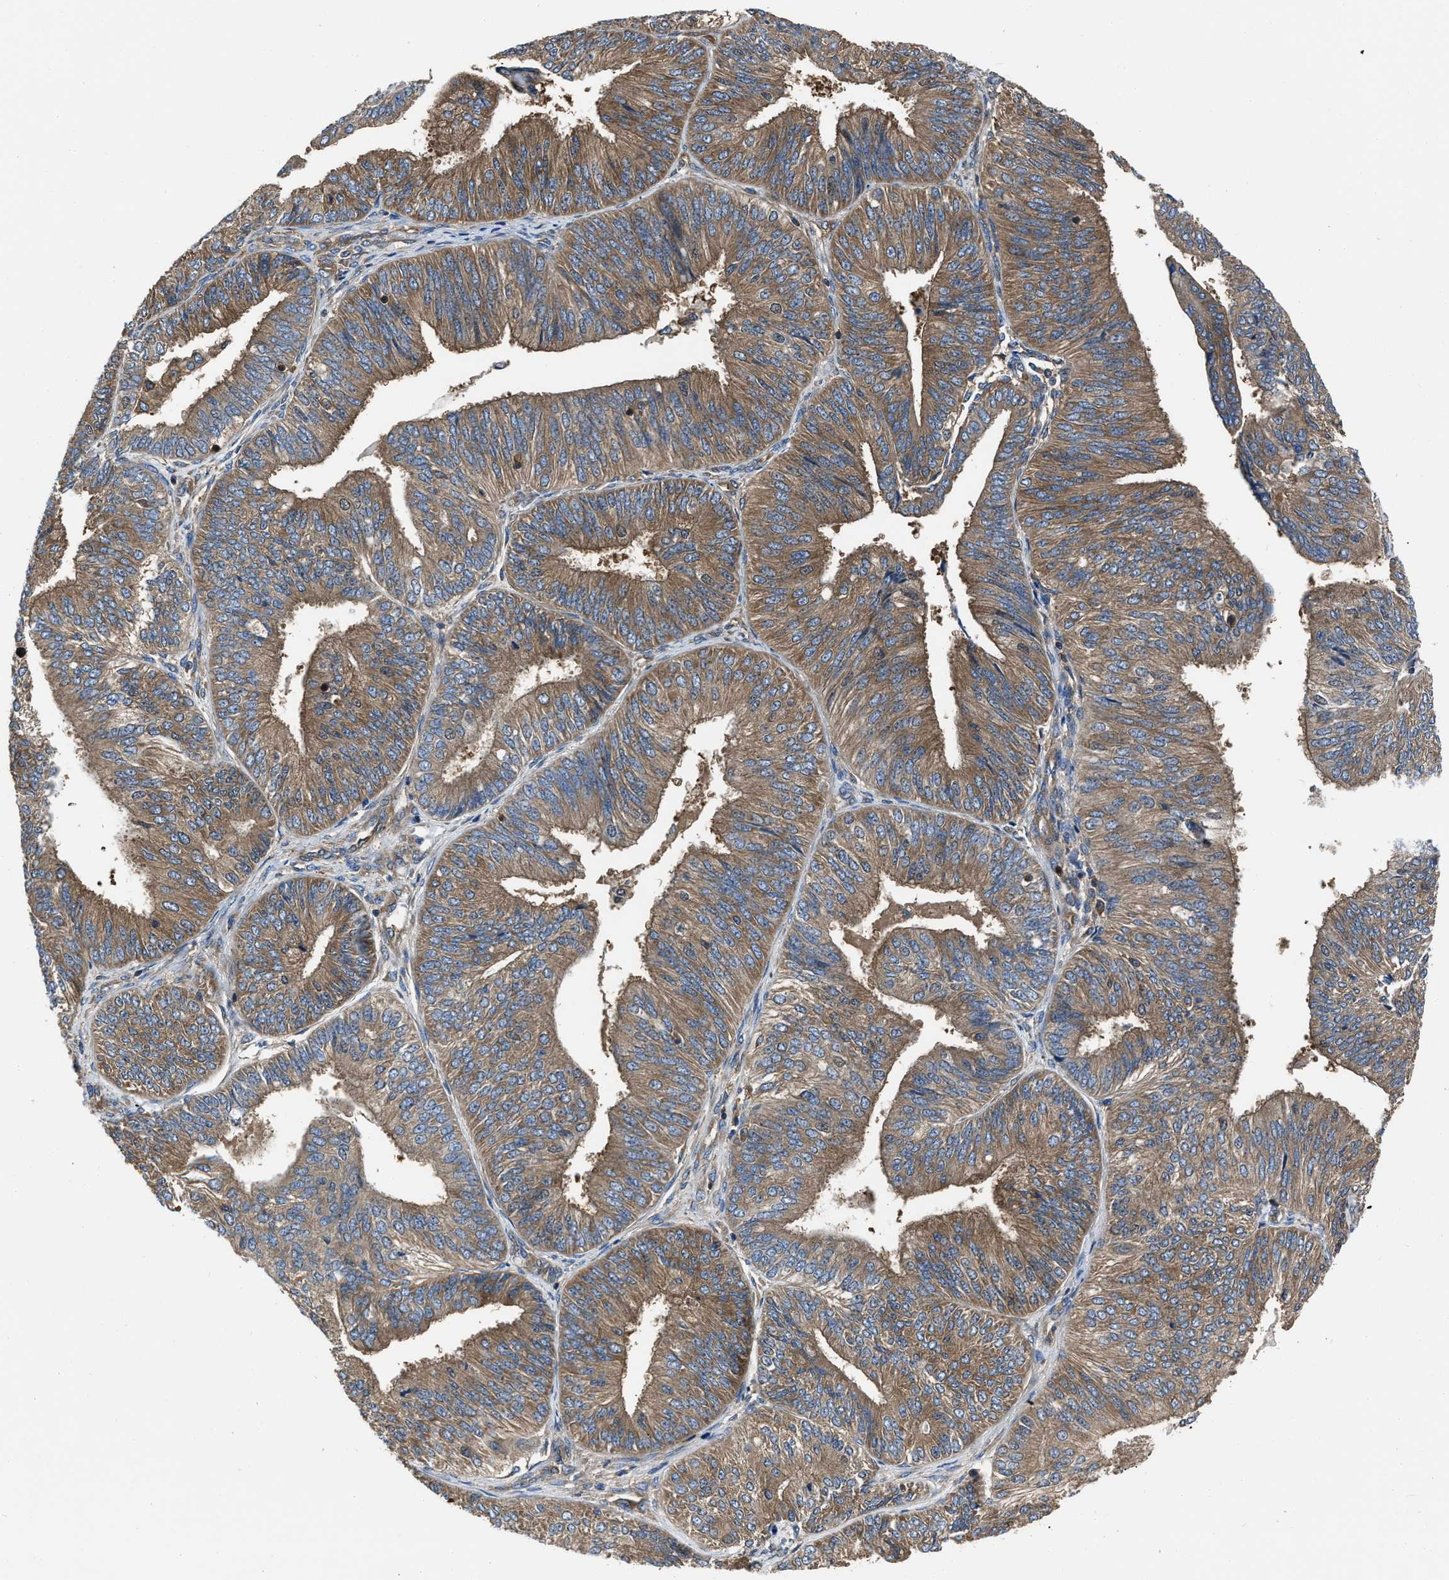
{"staining": {"intensity": "moderate", "quantity": ">75%", "location": "cytoplasmic/membranous"}, "tissue": "endometrial cancer", "cell_type": "Tumor cells", "image_type": "cancer", "snomed": [{"axis": "morphology", "description": "Adenocarcinoma, NOS"}, {"axis": "topography", "description": "Endometrium"}], "caption": "This is a photomicrograph of immunohistochemistry (IHC) staining of adenocarcinoma (endometrial), which shows moderate positivity in the cytoplasmic/membranous of tumor cells.", "gene": "YARS1", "patient": {"sex": "female", "age": 58}}